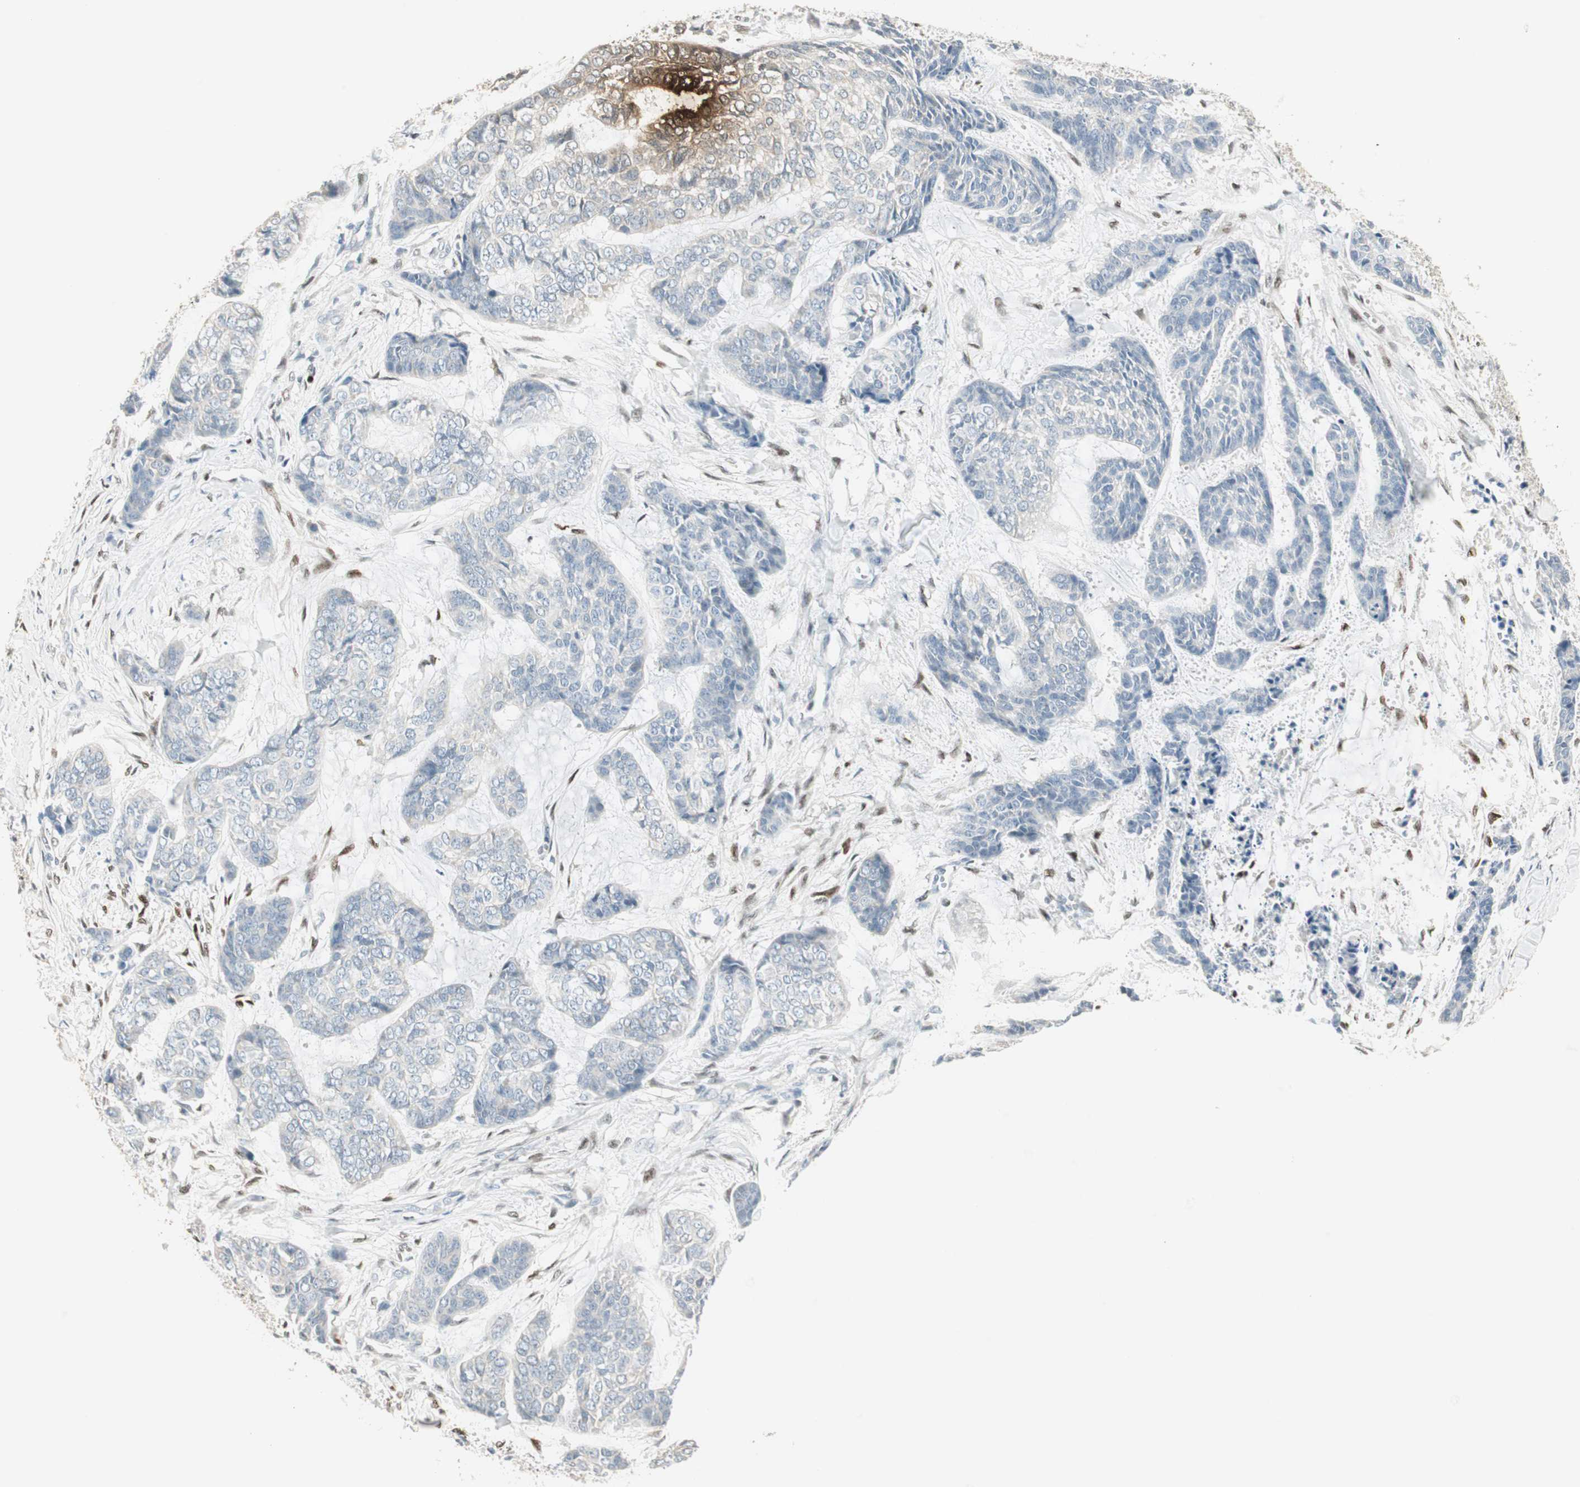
{"staining": {"intensity": "negative", "quantity": "none", "location": "none"}, "tissue": "skin cancer", "cell_type": "Tumor cells", "image_type": "cancer", "snomed": [{"axis": "morphology", "description": "Basal cell carcinoma"}, {"axis": "topography", "description": "Skin"}], "caption": "Immunohistochemistry (IHC) histopathology image of neoplastic tissue: human skin cancer stained with DAB exhibits no significant protein expression in tumor cells.", "gene": "RUNX2", "patient": {"sex": "female", "age": 64}}